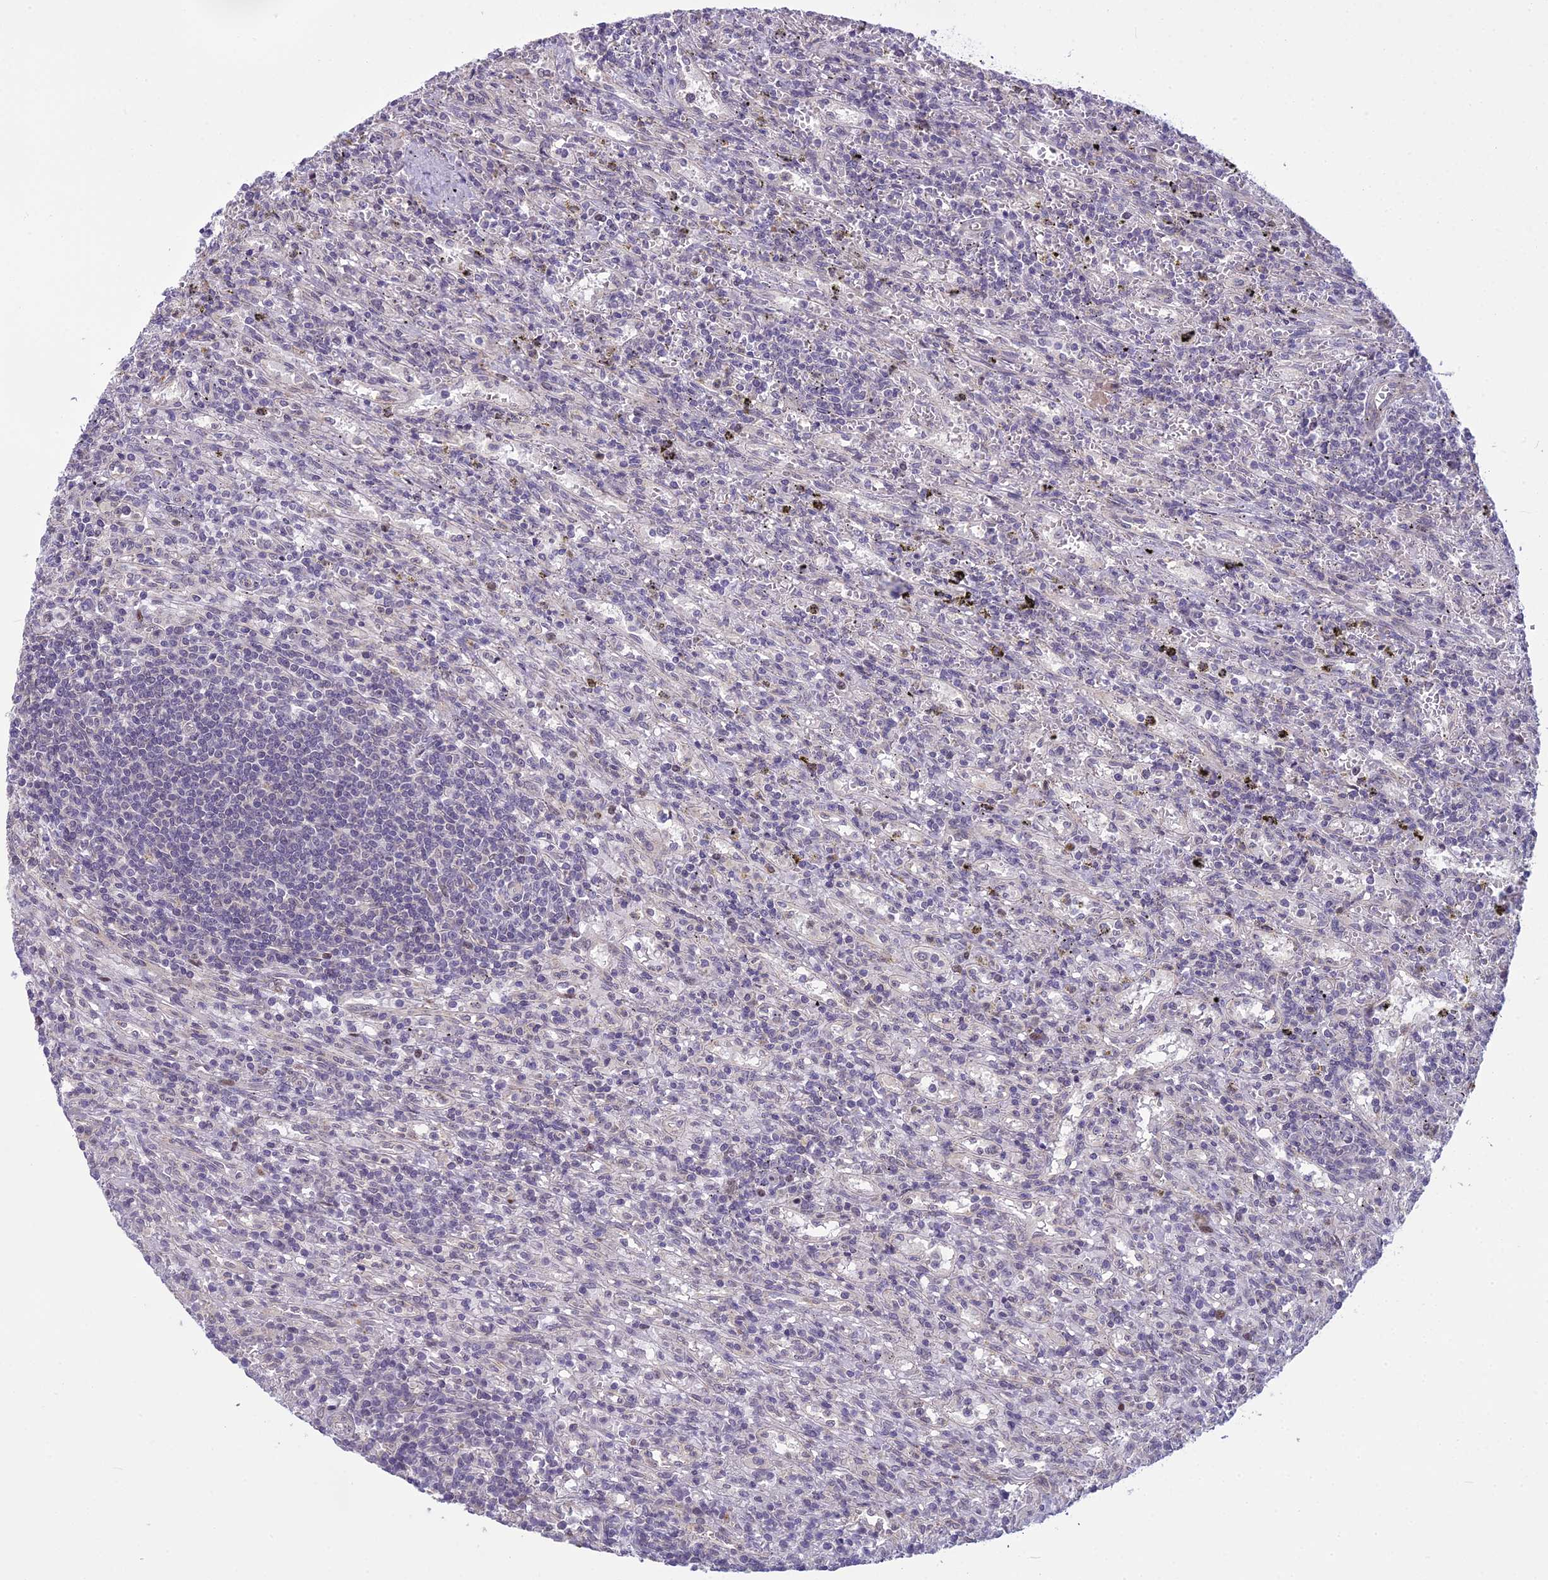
{"staining": {"intensity": "negative", "quantity": "none", "location": "none"}, "tissue": "lymphoma", "cell_type": "Tumor cells", "image_type": "cancer", "snomed": [{"axis": "morphology", "description": "Malignant lymphoma, non-Hodgkin's type, Low grade"}, {"axis": "topography", "description": "Spleen"}], "caption": "Immunohistochemistry (IHC) of human lymphoma reveals no expression in tumor cells.", "gene": "AP1M1", "patient": {"sex": "male", "age": 76}}